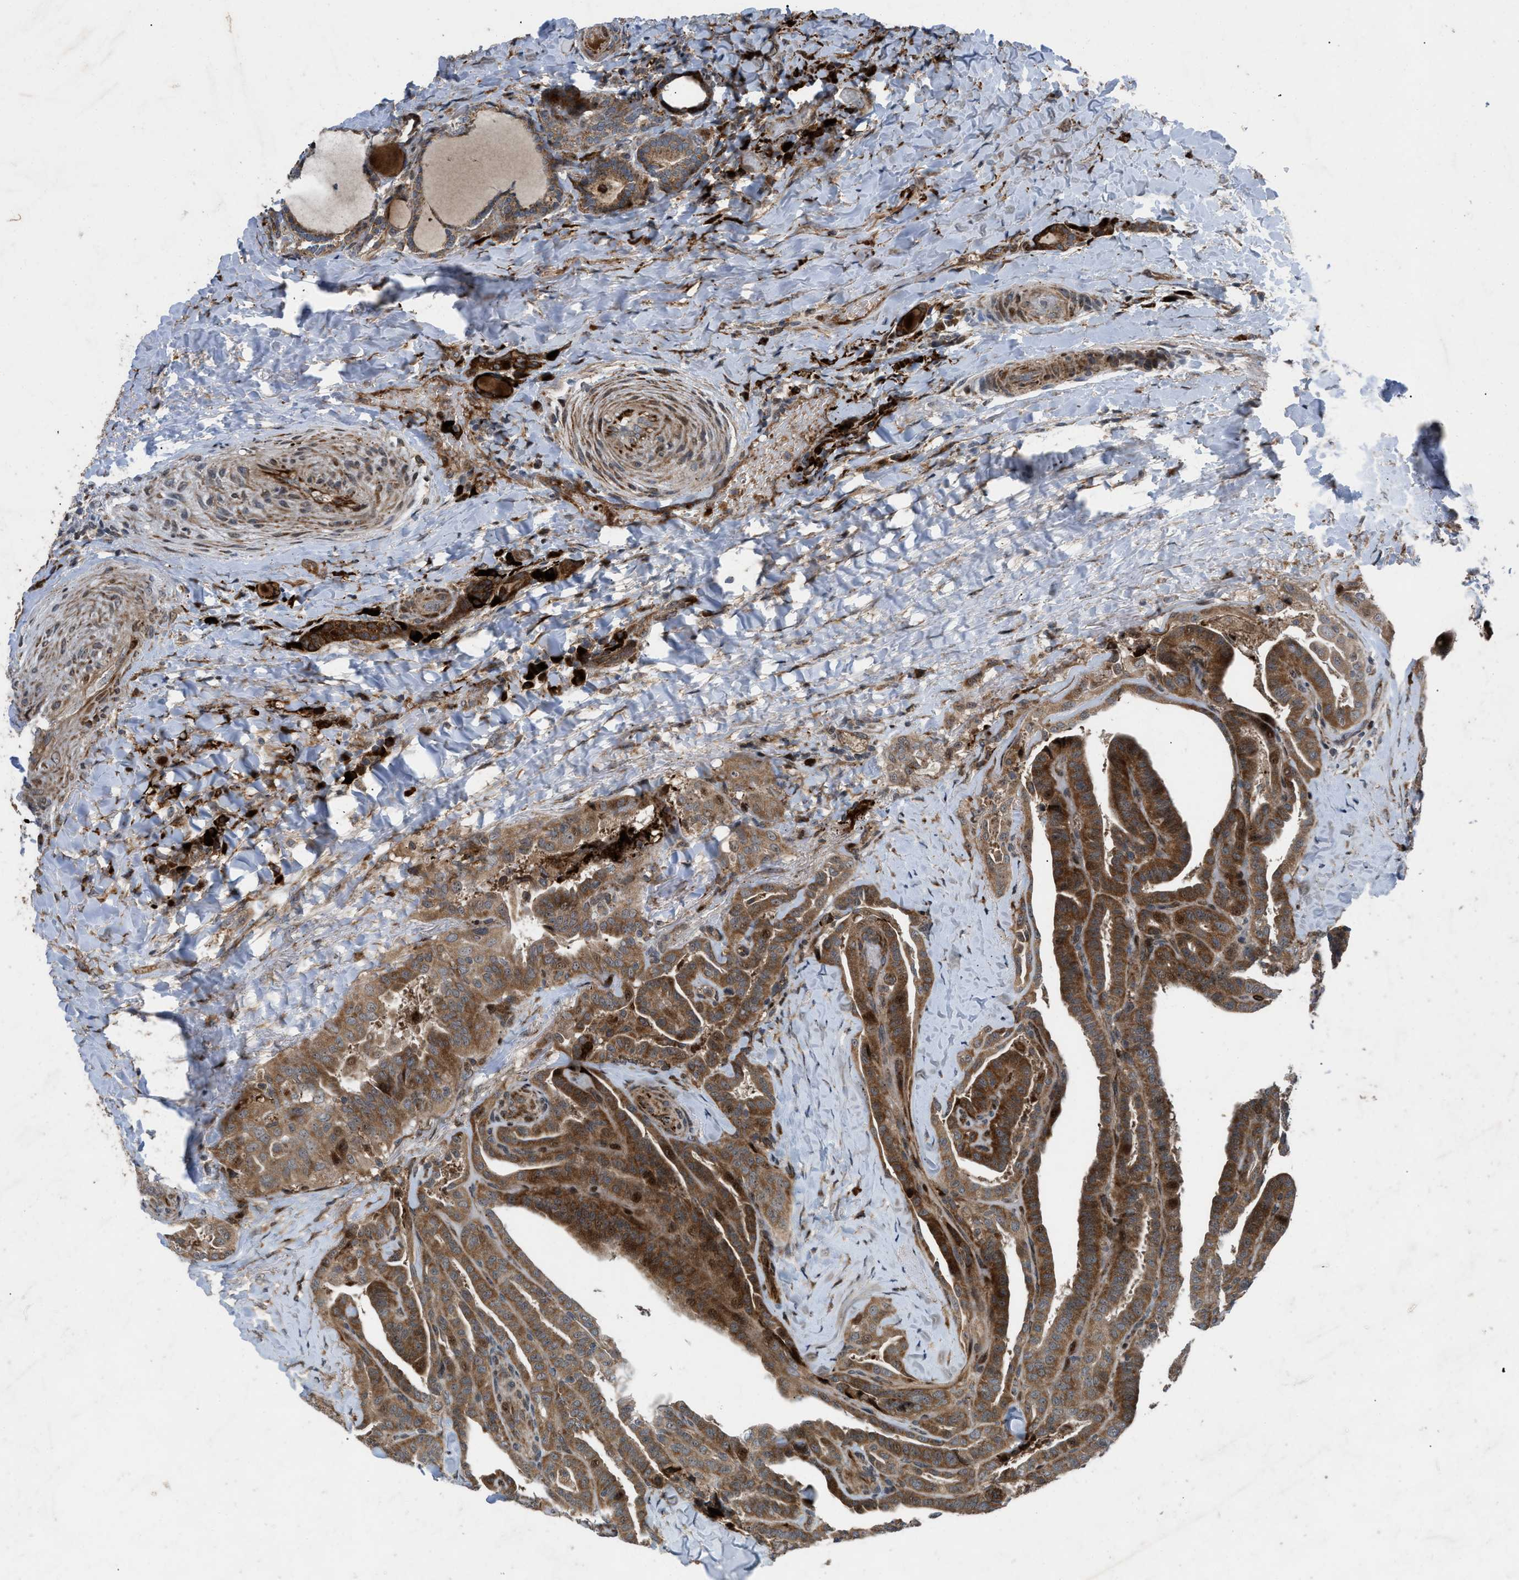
{"staining": {"intensity": "strong", "quantity": ">75%", "location": "cytoplasmic/membranous"}, "tissue": "thyroid cancer", "cell_type": "Tumor cells", "image_type": "cancer", "snomed": [{"axis": "morphology", "description": "Papillary adenocarcinoma, NOS"}, {"axis": "topography", "description": "Thyroid gland"}], "caption": "Papillary adenocarcinoma (thyroid) tissue displays strong cytoplasmic/membranous staining in about >75% of tumor cells, visualized by immunohistochemistry.", "gene": "AP3M2", "patient": {"sex": "male", "age": 77}}